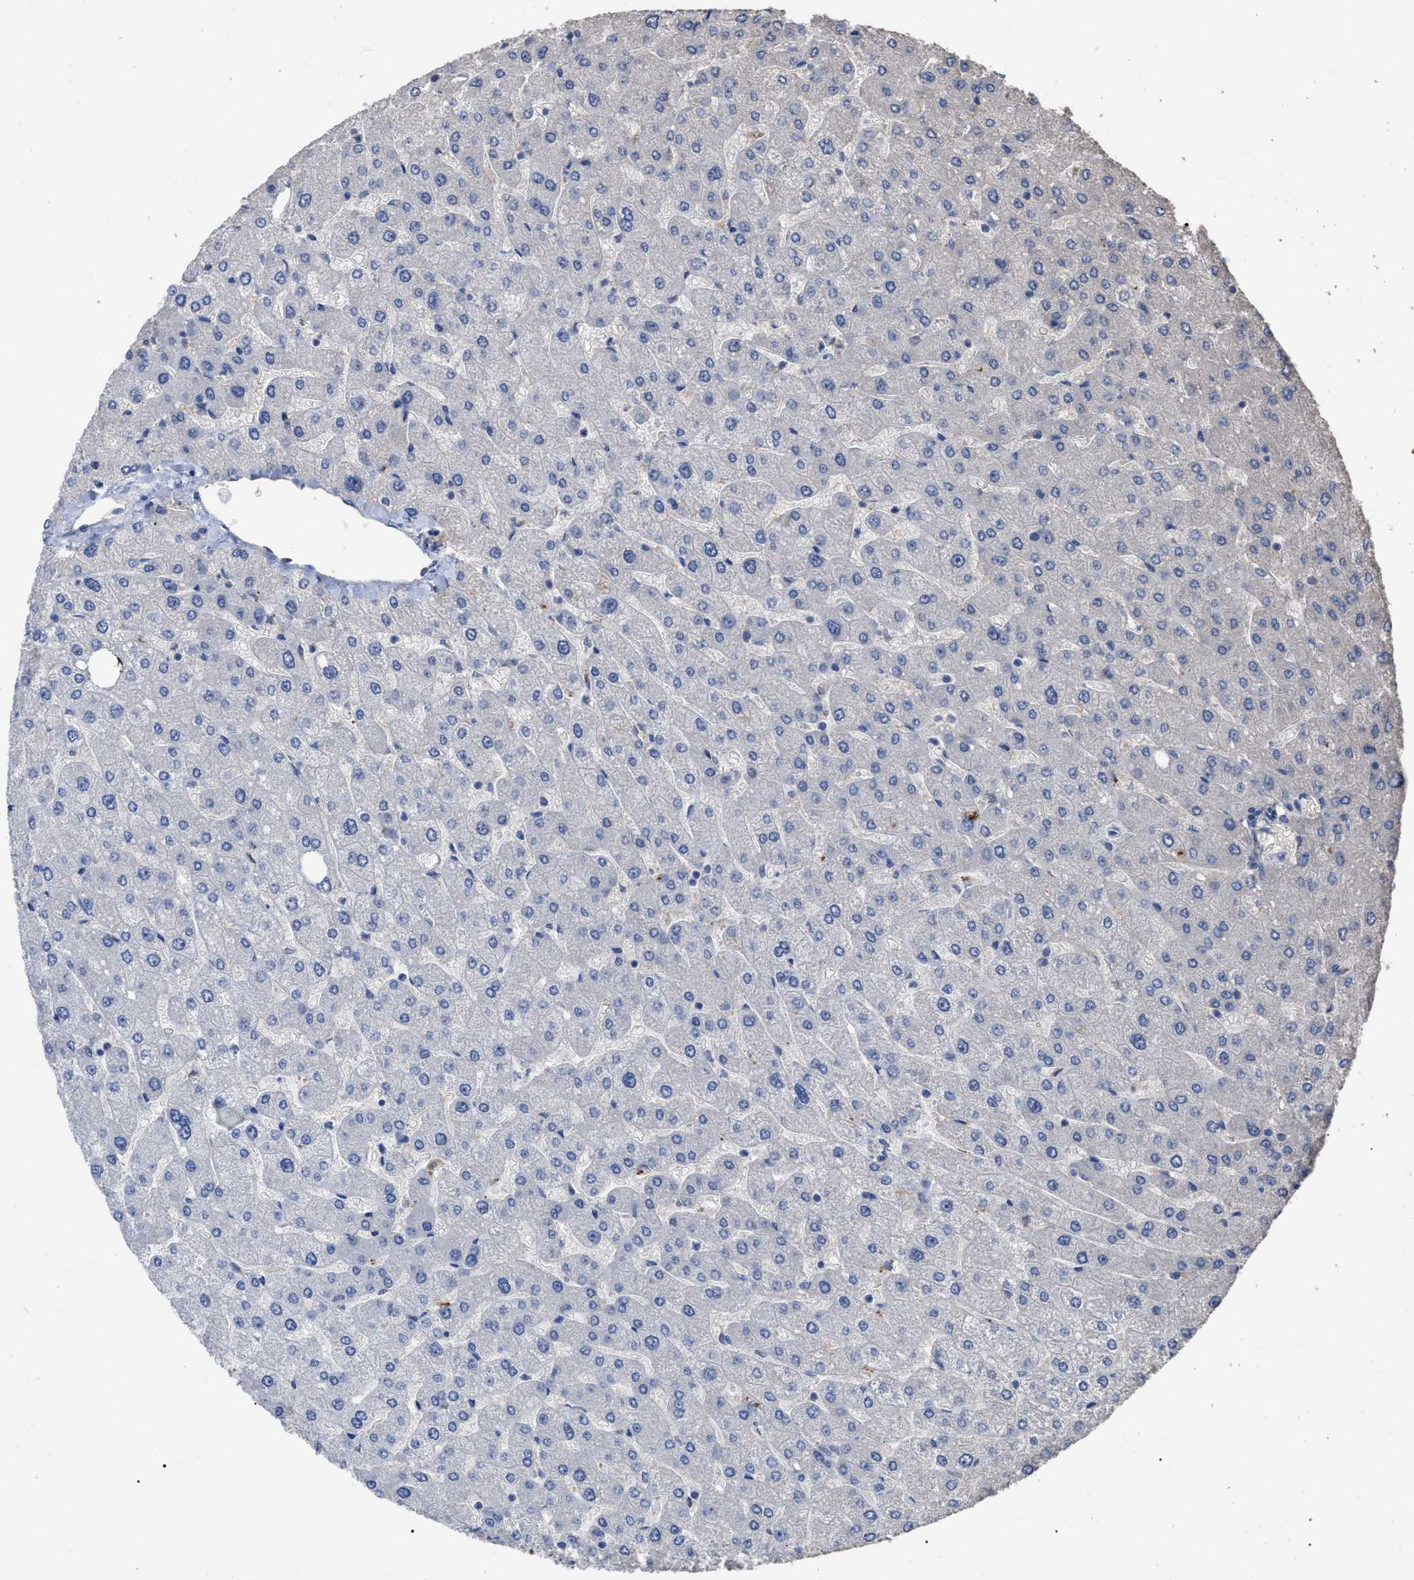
{"staining": {"intensity": "negative", "quantity": "none", "location": "none"}, "tissue": "liver", "cell_type": "Cholangiocytes", "image_type": "normal", "snomed": [{"axis": "morphology", "description": "Normal tissue, NOS"}, {"axis": "topography", "description": "Liver"}], "caption": "Immunohistochemical staining of benign human liver displays no significant staining in cholangiocytes. Brightfield microscopy of immunohistochemistry stained with DAB (3,3'-diaminobenzidine) (brown) and hematoxylin (blue), captured at high magnification.", "gene": "BTN2A1", "patient": {"sex": "male", "age": 55}}